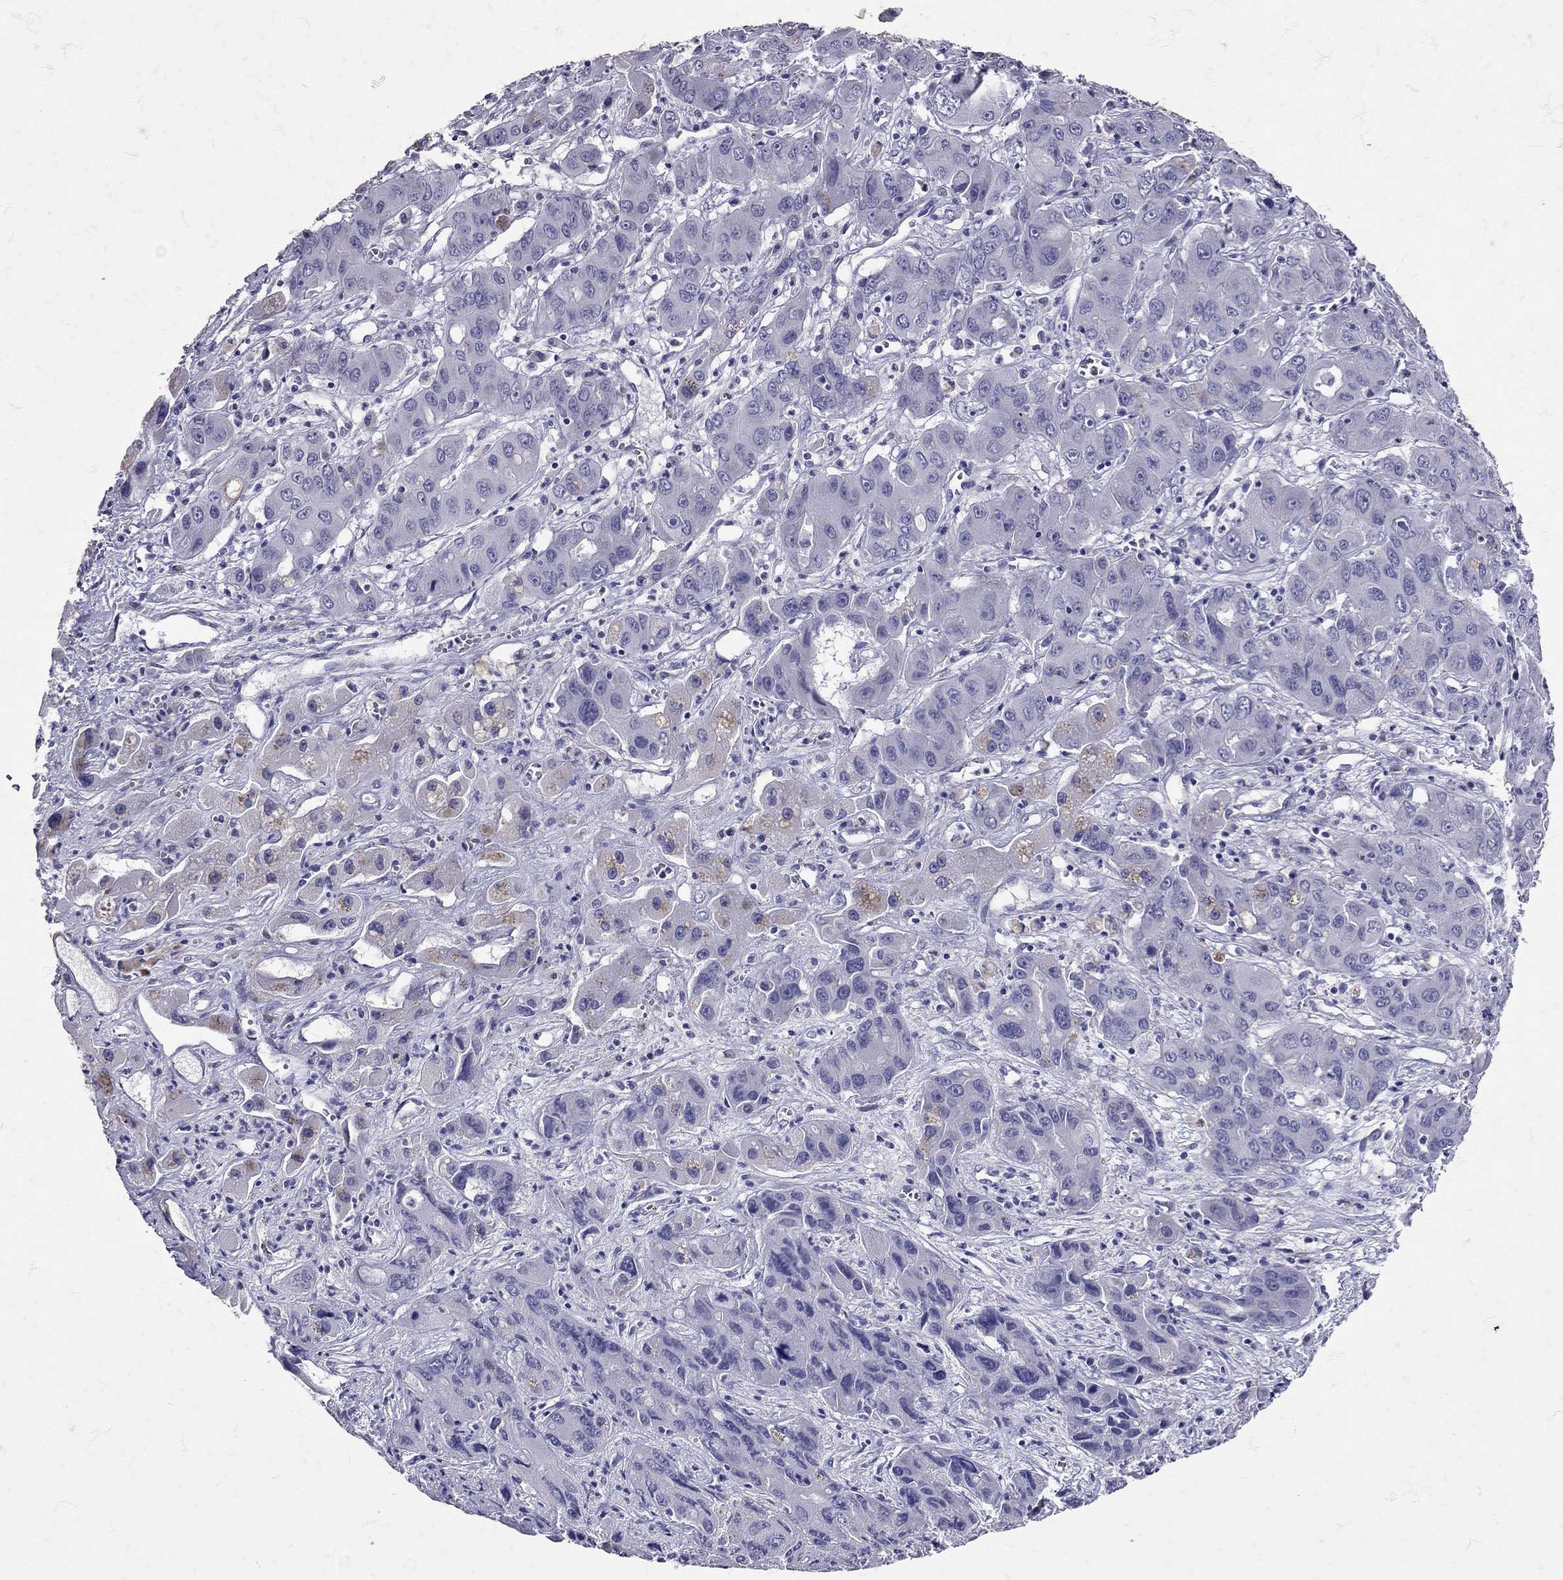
{"staining": {"intensity": "negative", "quantity": "none", "location": "none"}, "tissue": "liver cancer", "cell_type": "Tumor cells", "image_type": "cancer", "snomed": [{"axis": "morphology", "description": "Cholangiocarcinoma"}, {"axis": "topography", "description": "Liver"}], "caption": "Immunohistochemistry (IHC) photomicrograph of human cholangiocarcinoma (liver) stained for a protein (brown), which shows no expression in tumor cells.", "gene": "SST", "patient": {"sex": "male", "age": 67}}